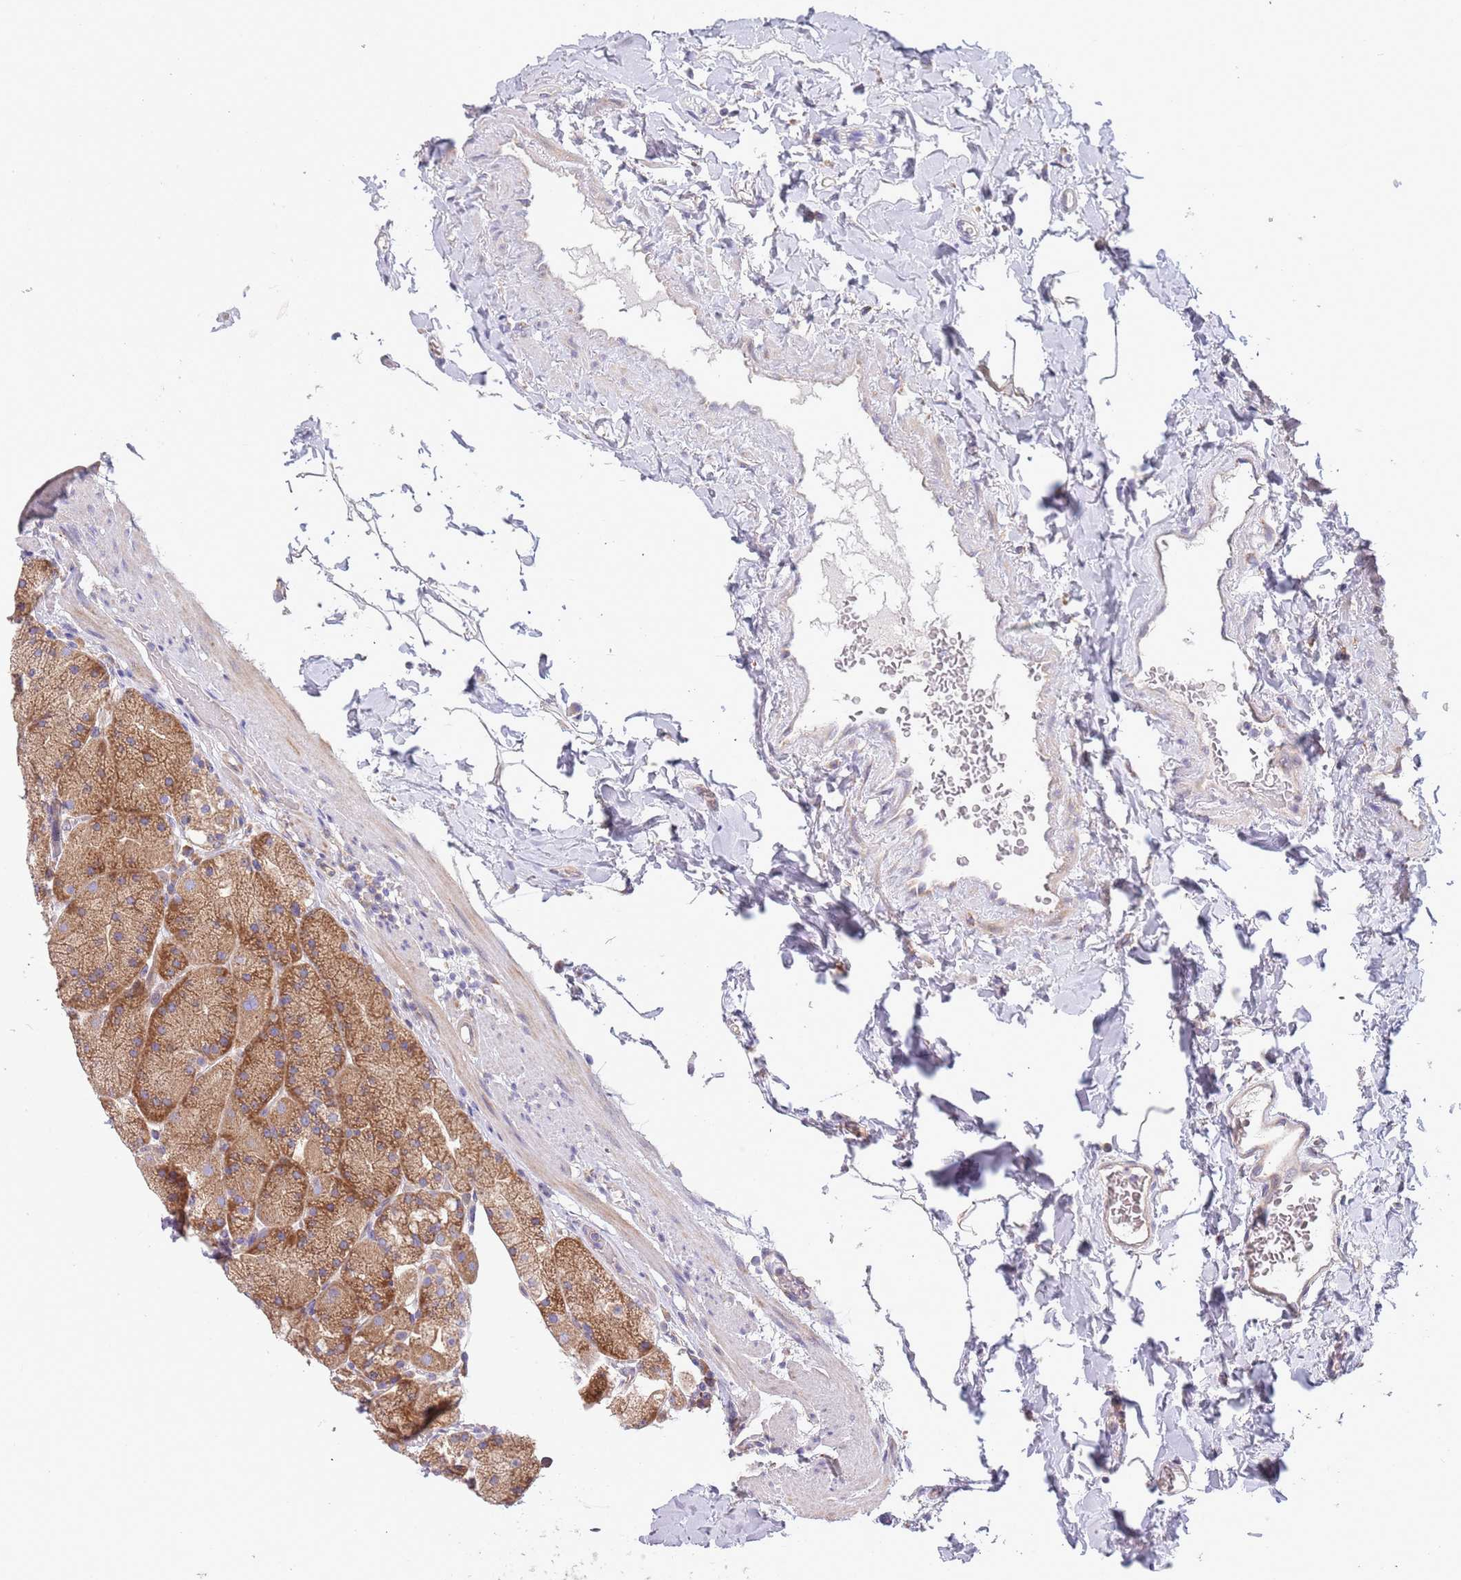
{"staining": {"intensity": "moderate", "quantity": ">75%", "location": "cytoplasmic/membranous"}, "tissue": "stomach", "cell_type": "Glandular cells", "image_type": "normal", "snomed": [{"axis": "morphology", "description": "Normal tissue, NOS"}, {"axis": "topography", "description": "Stomach, upper"}, {"axis": "topography", "description": "Stomach, lower"}], "caption": "Stomach stained for a protein demonstrates moderate cytoplasmic/membranous positivity in glandular cells. (brown staining indicates protein expression, while blue staining denotes nuclei).", "gene": "ARMCX6", "patient": {"sex": "male", "age": 67}}